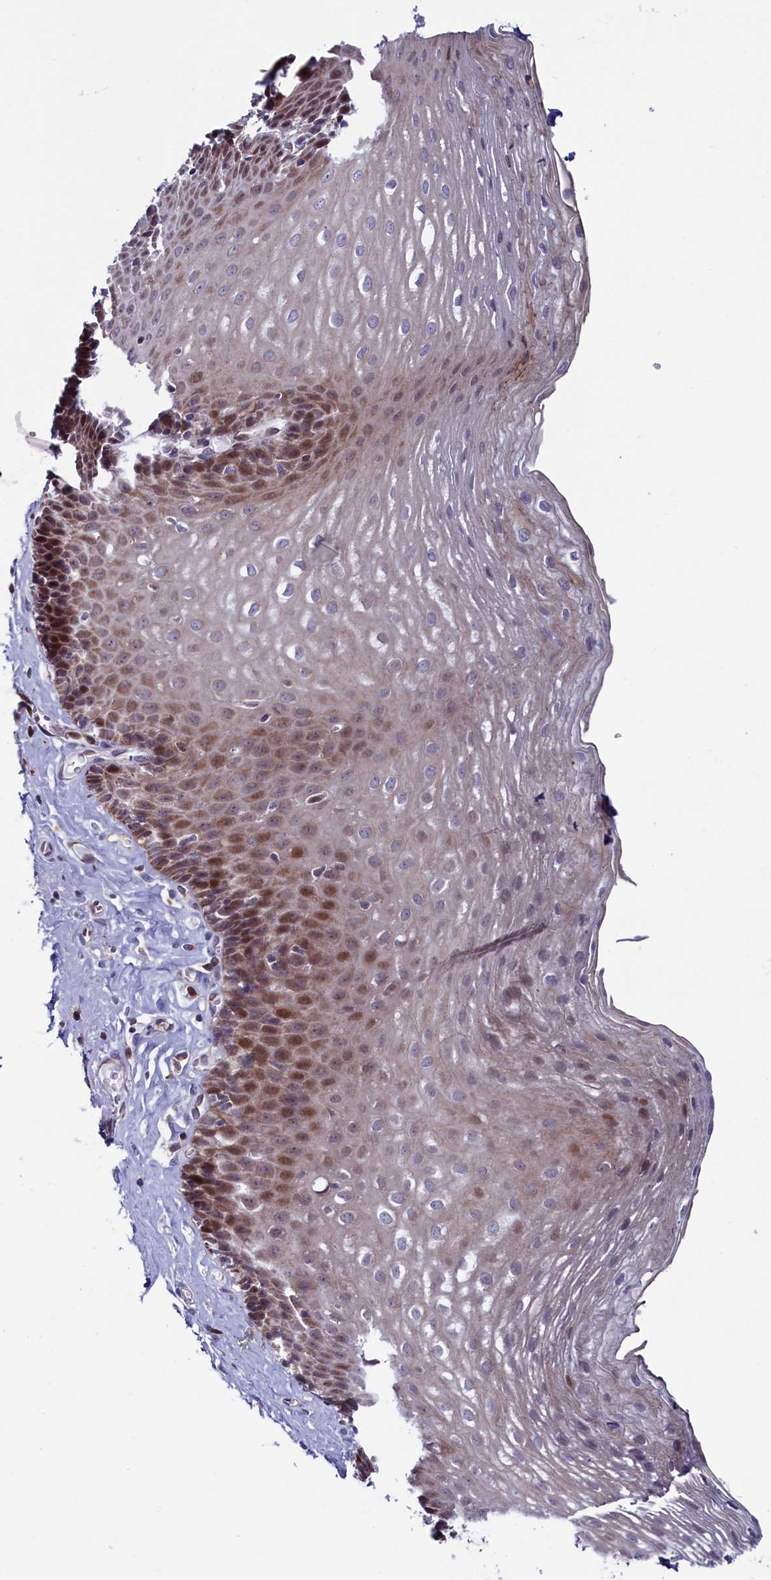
{"staining": {"intensity": "moderate", "quantity": "25%-75%", "location": "nuclear"}, "tissue": "esophagus", "cell_type": "Squamous epithelial cells", "image_type": "normal", "snomed": [{"axis": "morphology", "description": "Normal tissue, NOS"}, {"axis": "topography", "description": "Esophagus"}], "caption": "High-magnification brightfield microscopy of unremarkable esophagus stained with DAB (3,3'-diaminobenzidine) (brown) and counterstained with hematoxylin (blue). squamous epithelial cells exhibit moderate nuclear positivity is appreciated in about25%-75% of cells.", "gene": "CIAPIN1", "patient": {"sex": "female", "age": 66}}